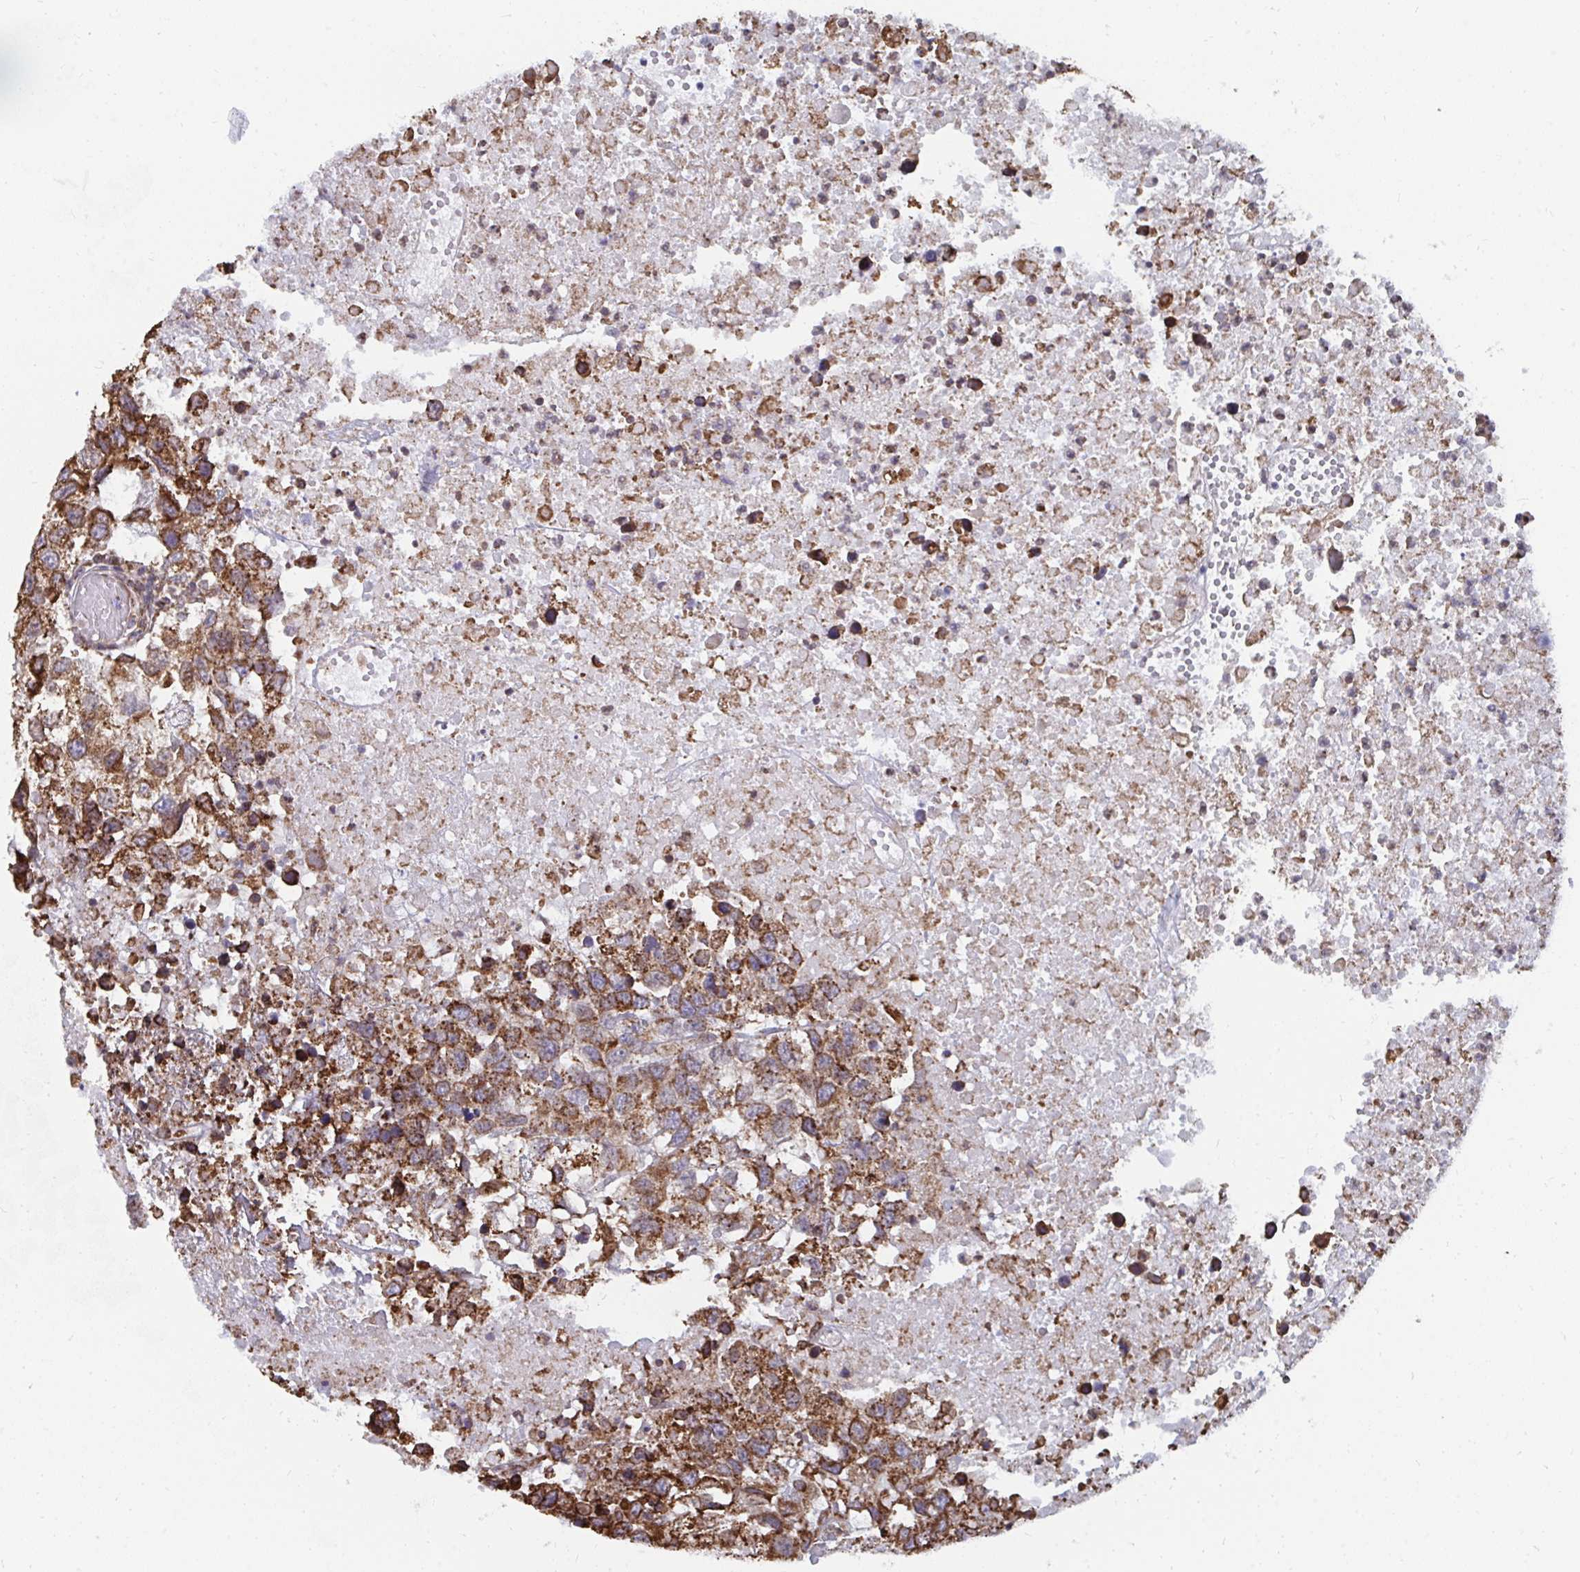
{"staining": {"intensity": "moderate", "quantity": ">75%", "location": "cytoplasmic/membranous"}, "tissue": "testis cancer", "cell_type": "Tumor cells", "image_type": "cancer", "snomed": [{"axis": "morphology", "description": "Carcinoma, Embryonal, NOS"}, {"axis": "topography", "description": "Testis"}], "caption": "Immunohistochemistry (IHC) of human testis embryonal carcinoma displays medium levels of moderate cytoplasmic/membranous expression in approximately >75% of tumor cells.", "gene": "ELAVL1", "patient": {"sex": "male", "age": 83}}